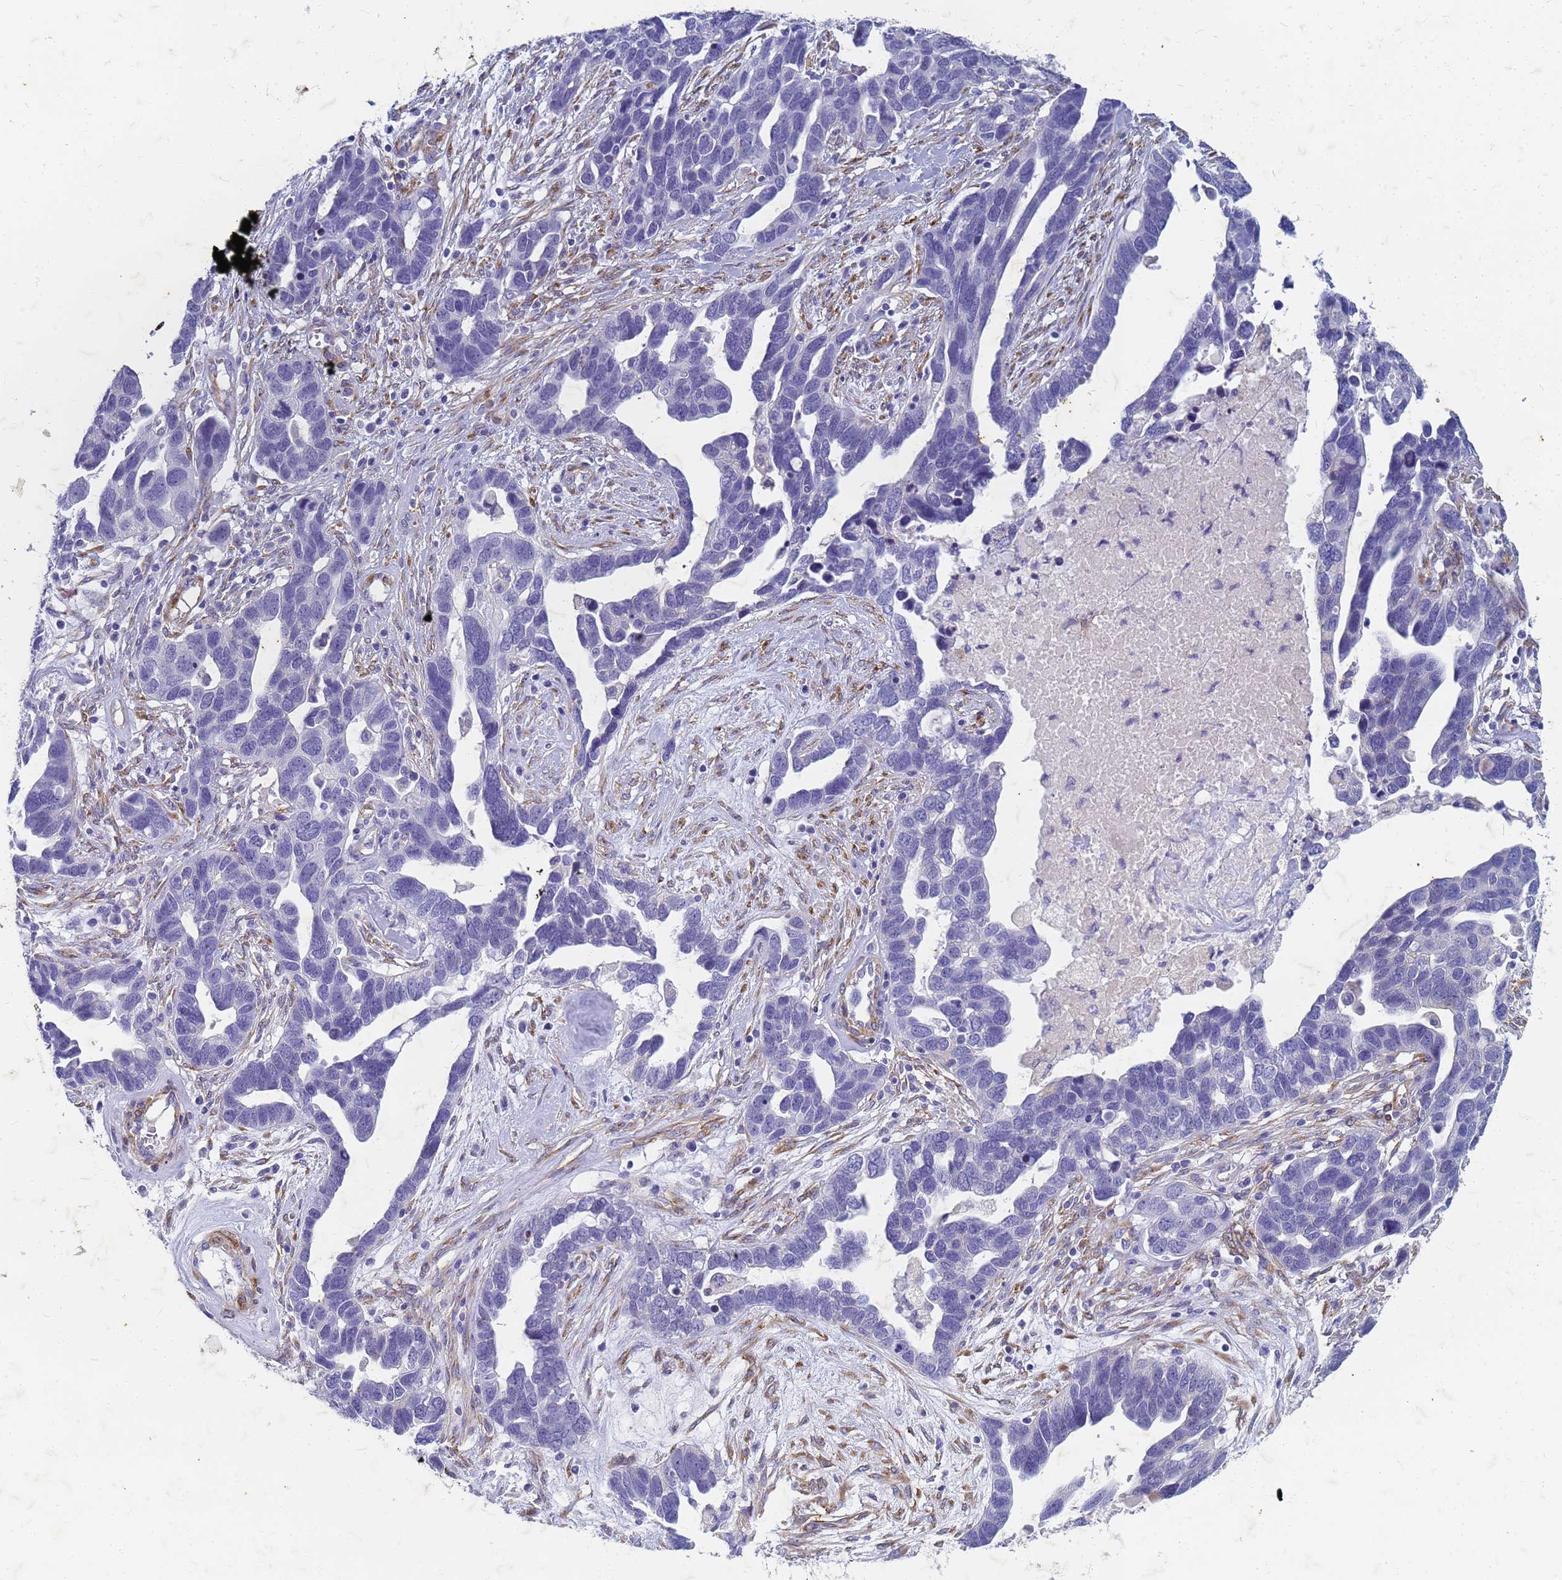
{"staining": {"intensity": "negative", "quantity": "none", "location": "none"}, "tissue": "ovarian cancer", "cell_type": "Tumor cells", "image_type": "cancer", "snomed": [{"axis": "morphology", "description": "Cystadenocarcinoma, serous, NOS"}, {"axis": "topography", "description": "Ovary"}], "caption": "Histopathology image shows no significant protein staining in tumor cells of ovarian serous cystadenocarcinoma.", "gene": "TRIM64B", "patient": {"sex": "female", "age": 54}}